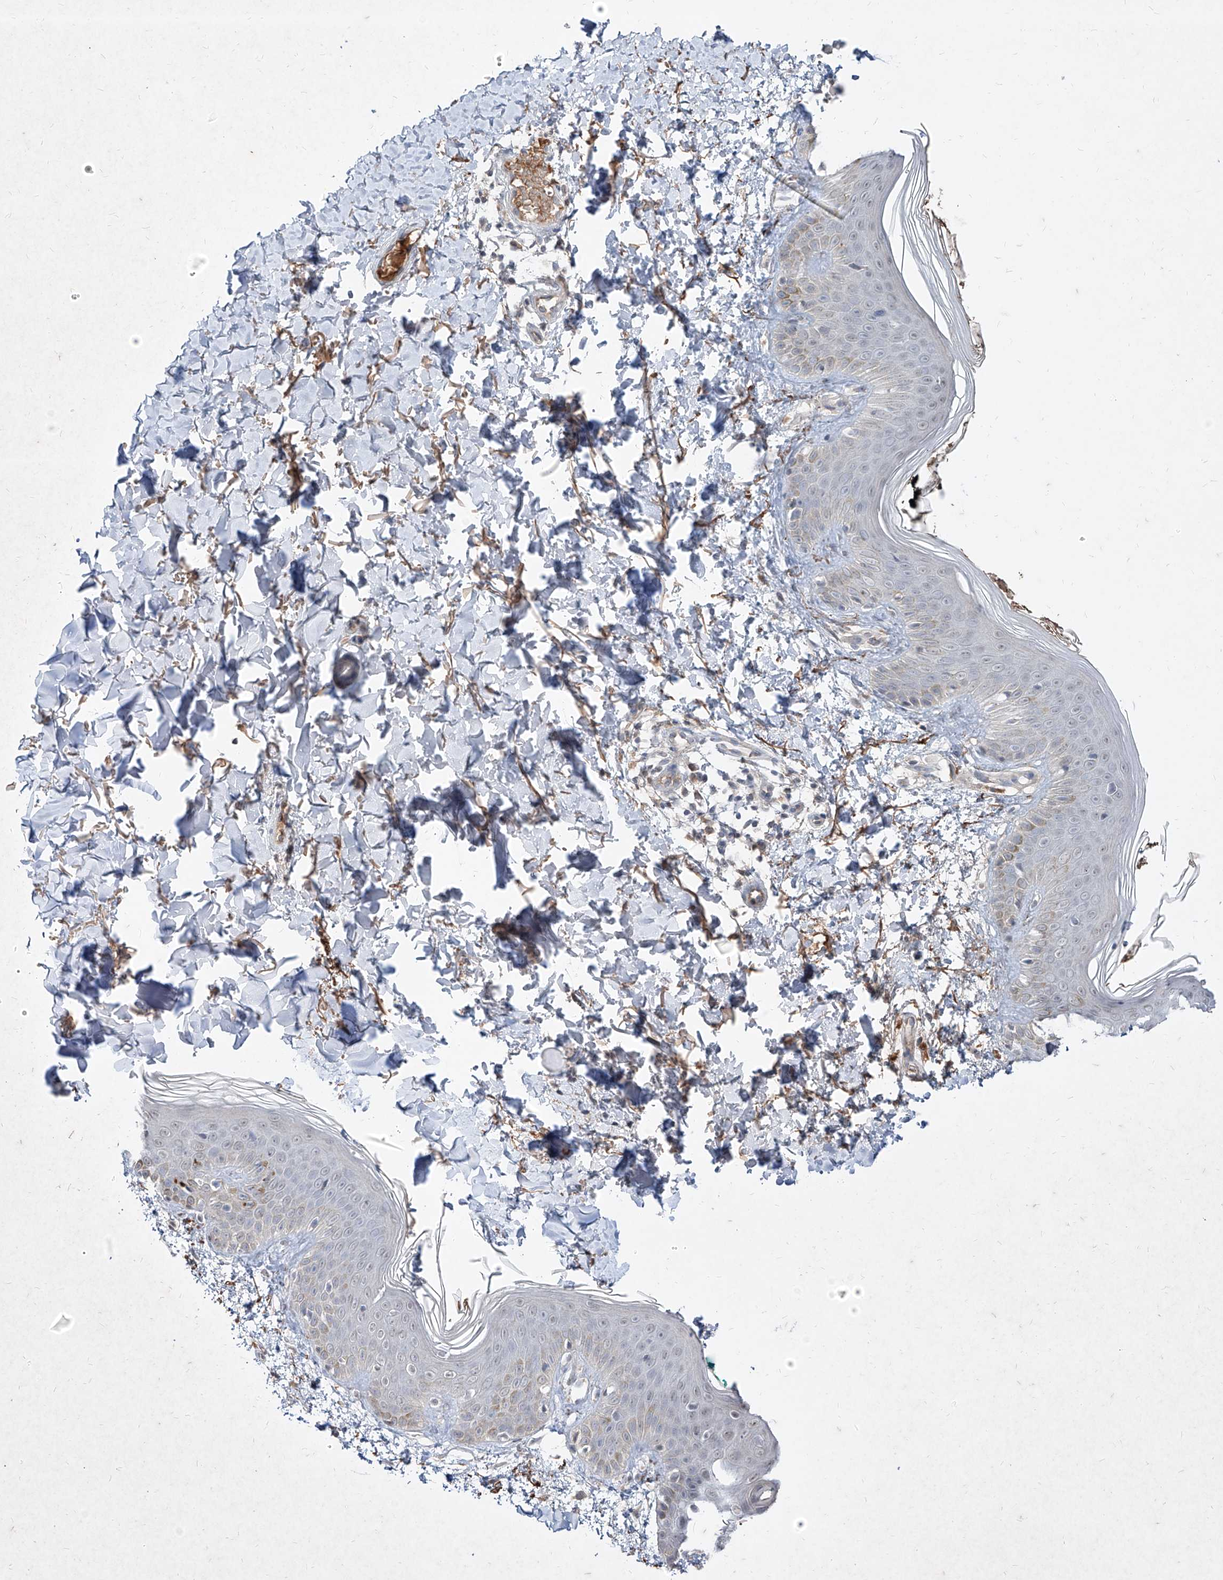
{"staining": {"intensity": "moderate", "quantity": ">75%", "location": "cytoplasmic/membranous"}, "tissue": "skin", "cell_type": "Fibroblasts", "image_type": "normal", "snomed": [{"axis": "morphology", "description": "Normal tissue, NOS"}, {"axis": "topography", "description": "Skin"}], "caption": "Immunohistochemistry (IHC) photomicrograph of normal skin: skin stained using immunohistochemistry (IHC) reveals medium levels of moderate protein expression localized specifically in the cytoplasmic/membranous of fibroblasts, appearing as a cytoplasmic/membranous brown color.", "gene": "C4A", "patient": {"sex": "male", "age": 37}}